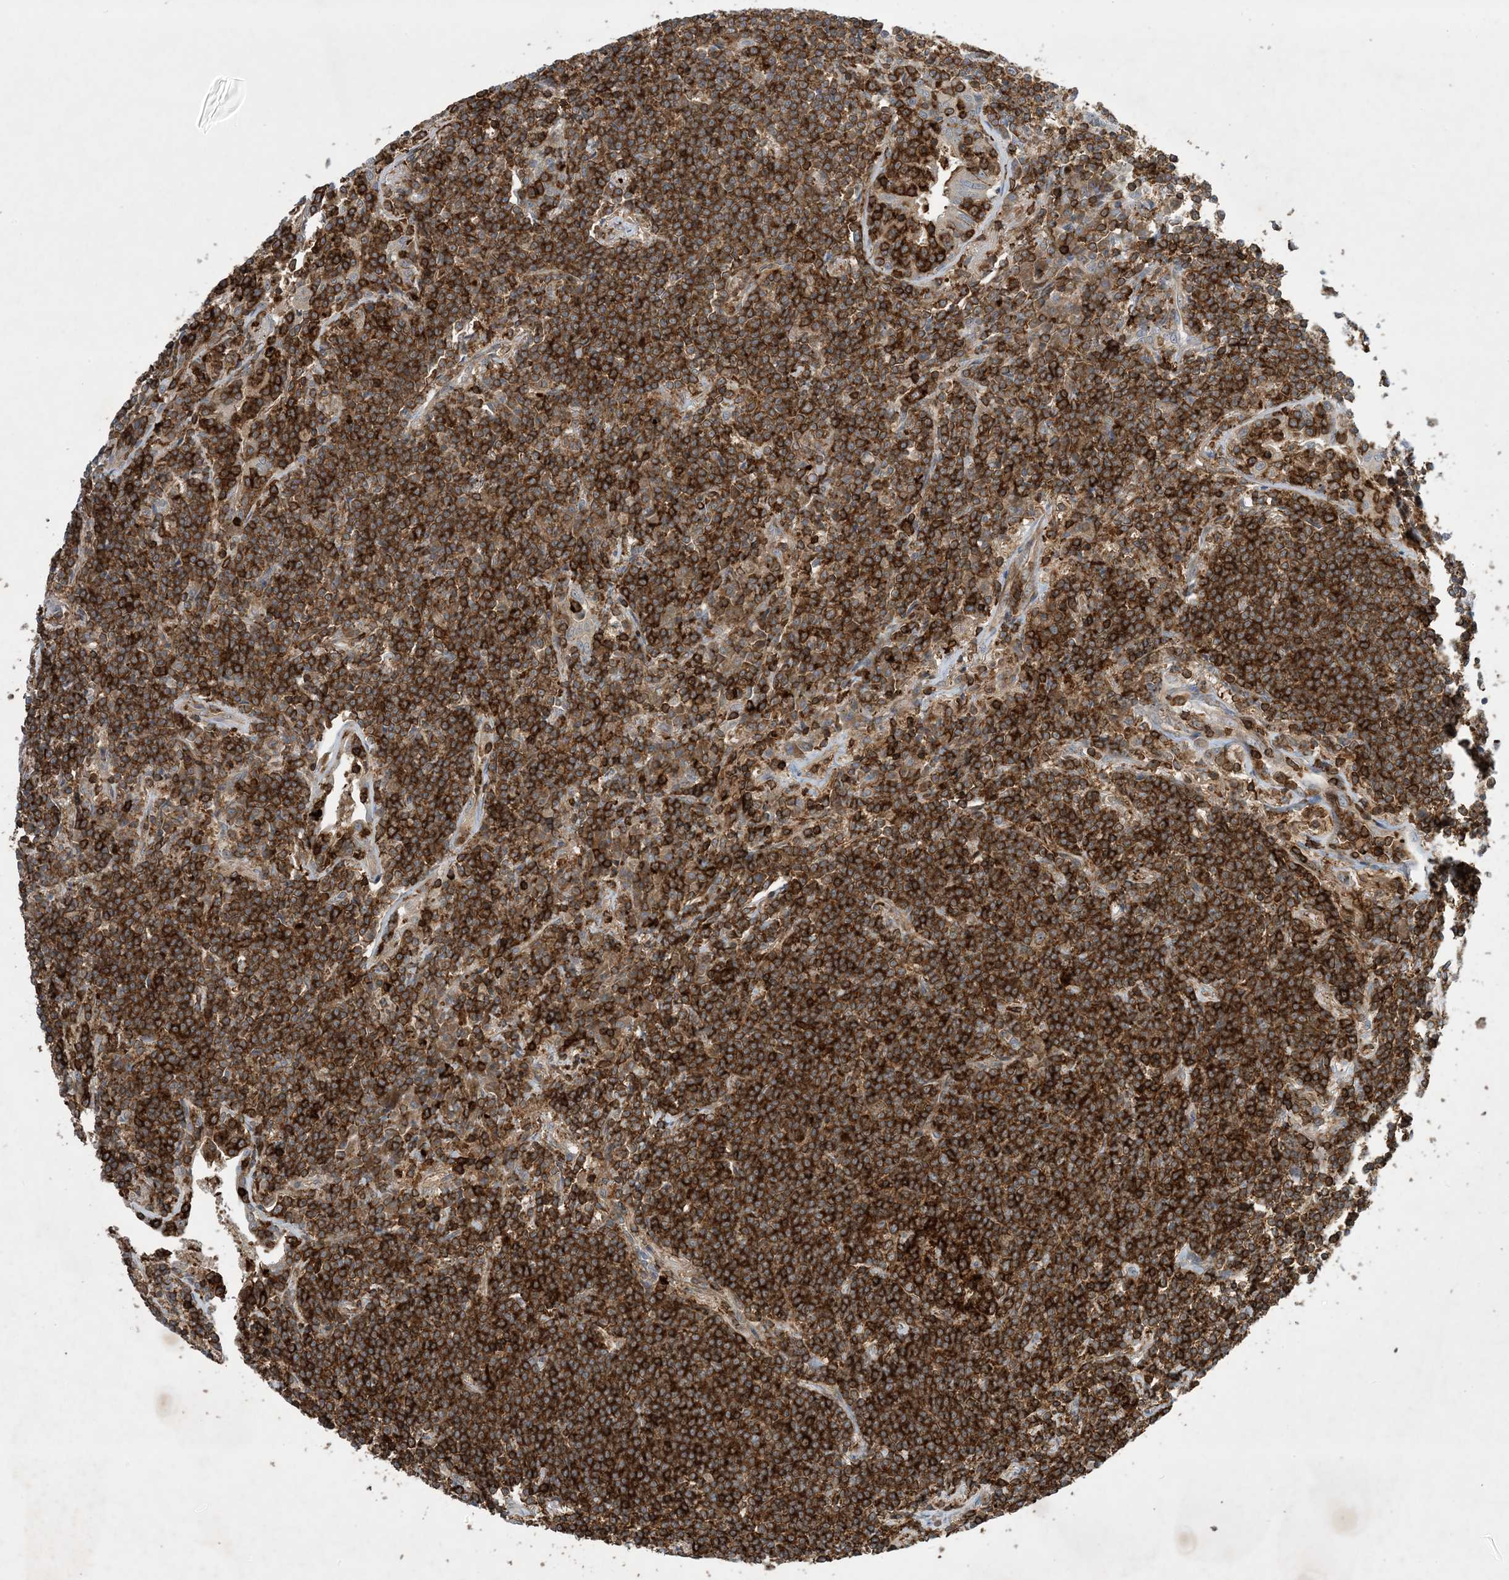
{"staining": {"intensity": "strong", "quantity": ">75%", "location": "cytoplasmic/membranous"}, "tissue": "lymphoma", "cell_type": "Tumor cells", "image_type": "cancer", "snomed": [{"axis": "morphology", "description": "Malignant lymphoma, non-Hodgkin's type, Low grade"}, {"axis": "topography", "description": "Lung"}], "caption": "The histopathology image displays immunohistochemical staining of malignant lymphoma, non-Hodgkin's type (low-grade). There is strong cytoplasmic/membranous staining is identified in approximately >75% of tumor cells.", "gene": "AK9", "patient": {"sex": "female", "age": 71}}